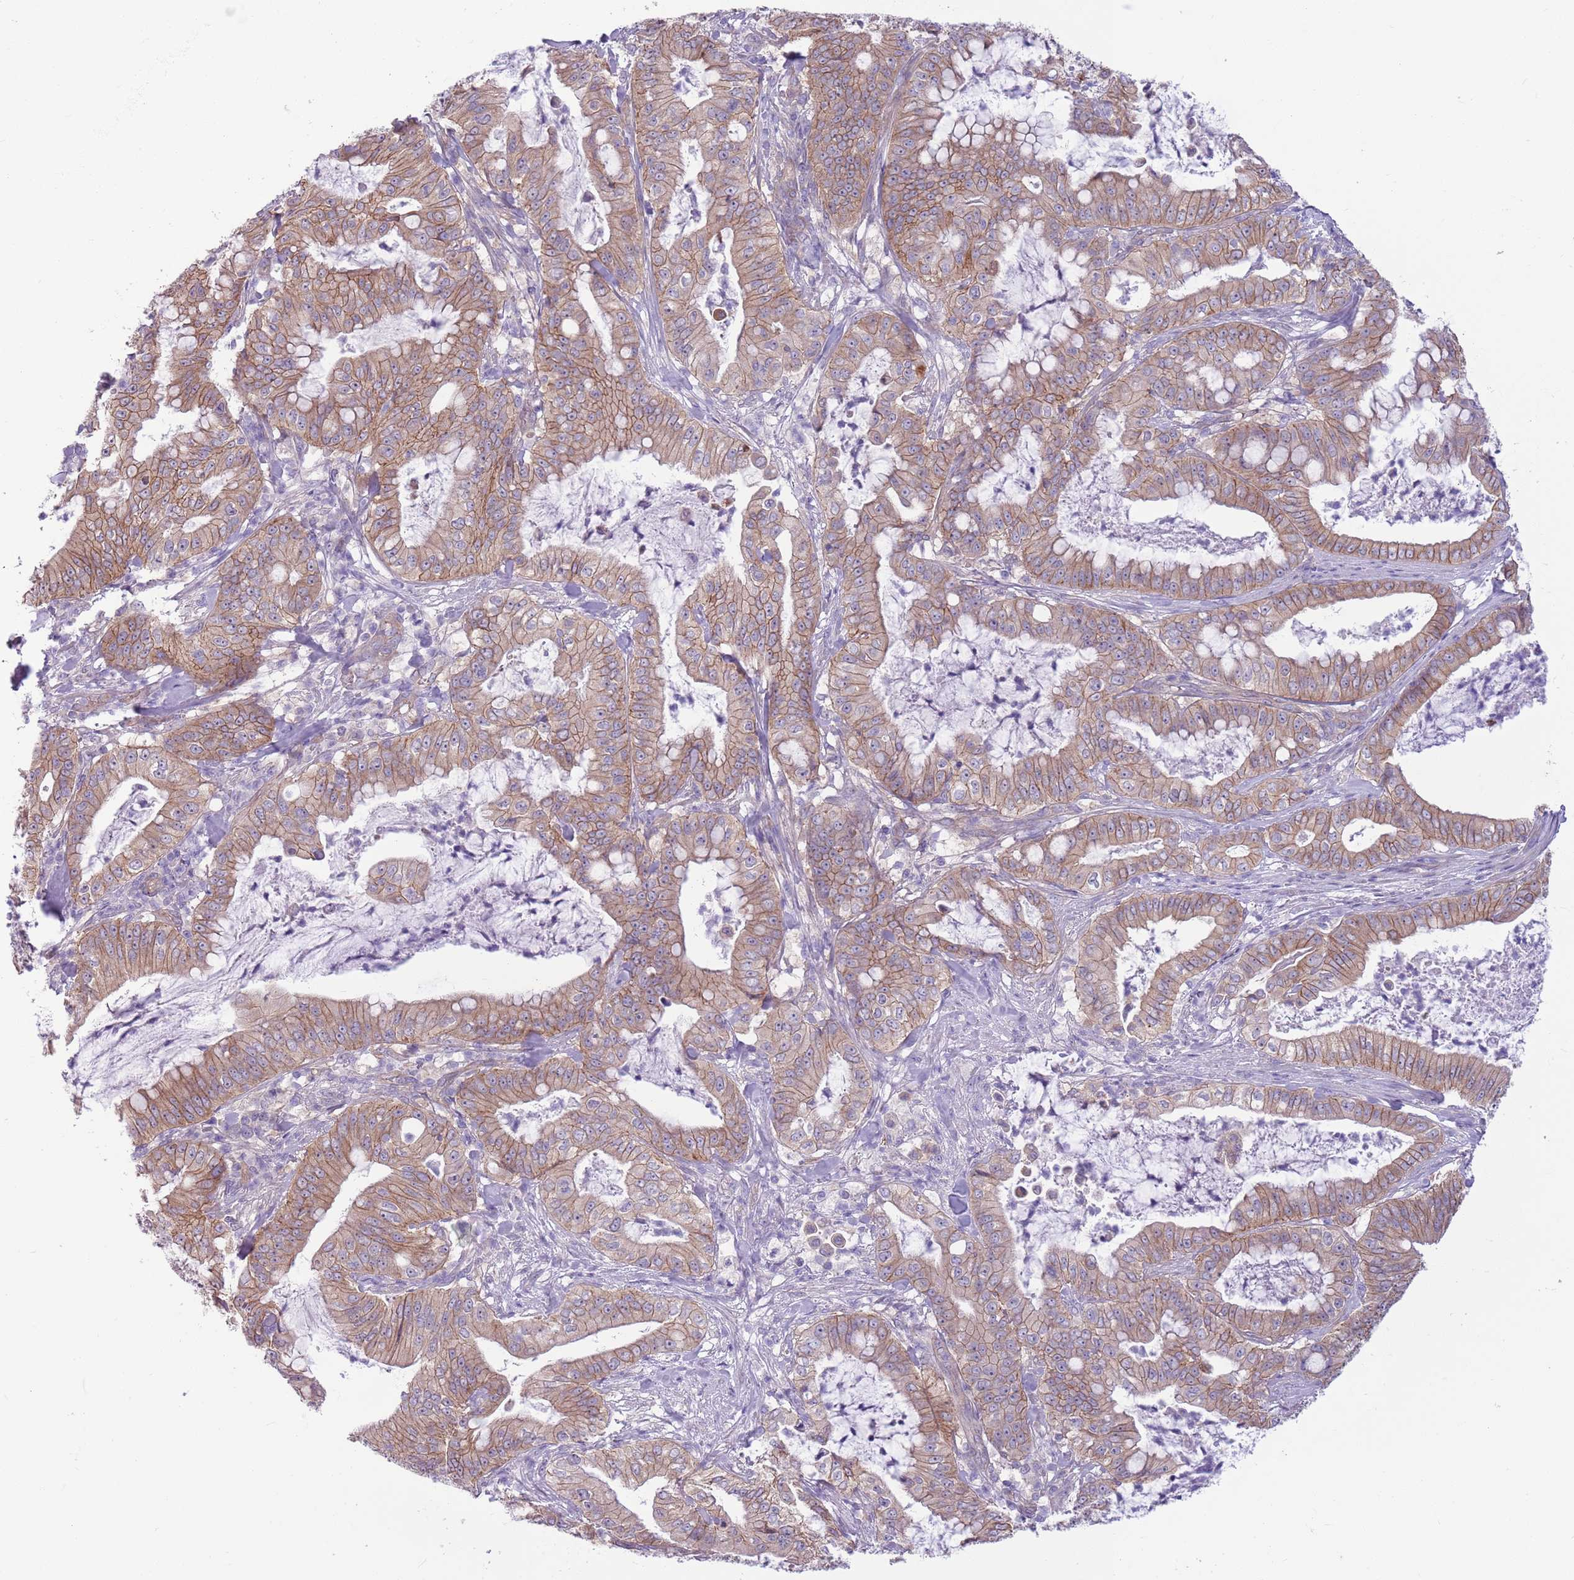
{"staining": {"intensity": "moderate", "quantity": ">75%", "location": "cytoplasmic/membranous"}, "tissue": "pancreatic cancer", "cell_type": "Tumor cells", "image_type": "cancer", "snomed": [{"axis": "morphology", "description": "Adenocarcinoma, NOS"}, {"axis": "topography", "description": "Pancreas"}], "caption": "Immunohistochemical staining of pancreatic adenocarcinoma exhibits medium levels of moderate cytoplasmic/membranous expression in about >75% of tumor cells. Using DAB (3,3'-diaminobenzidine) (brown) and hematoxylin (blue) stains, captured at high magnification using brightfield microscopy.", "gene": "PARP8", "patient": {"sex": "male", "age": 71}}